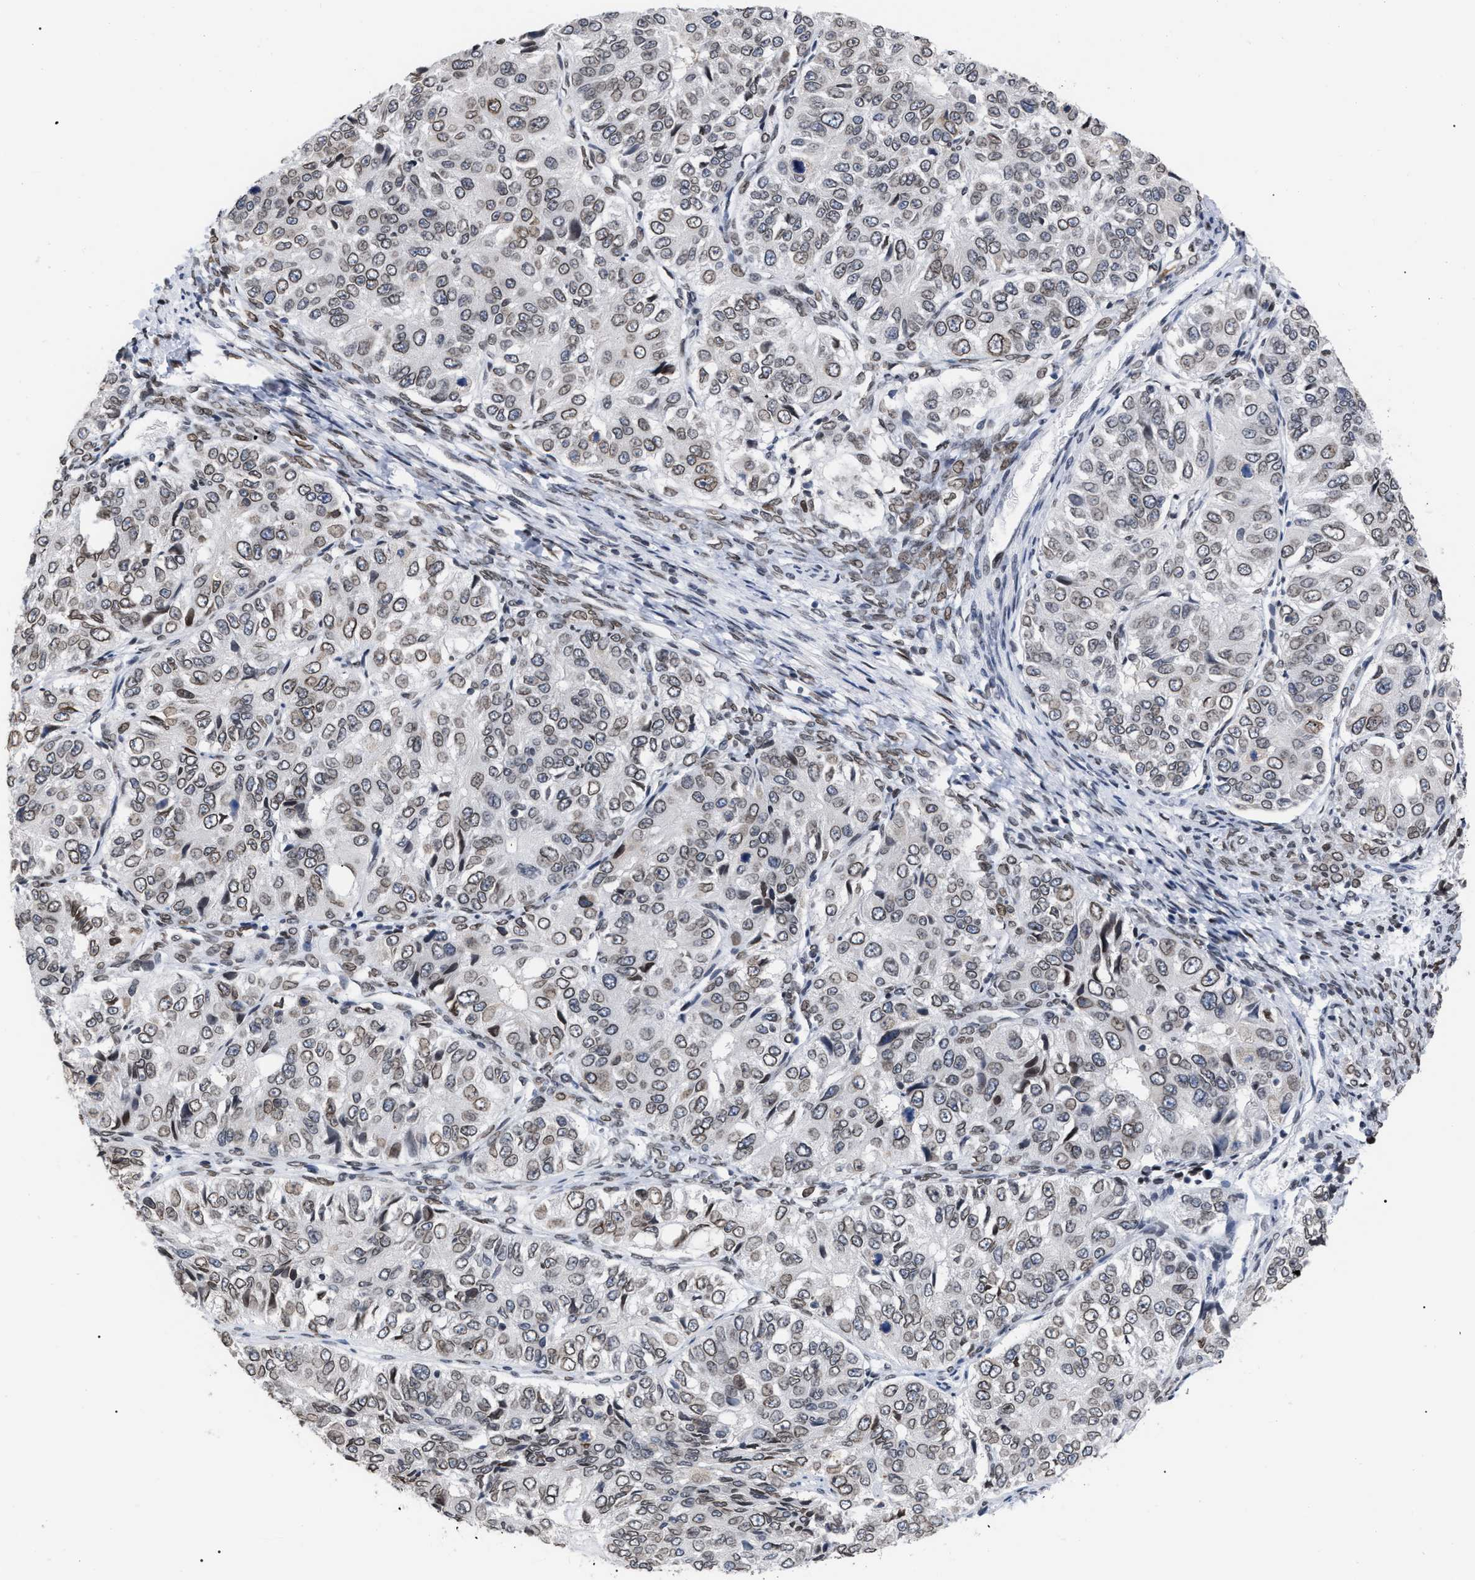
{"staining": {"intensity": "moderate", "quantity": "25%-75%", "location": "cytoplasmic/membranous,nuclear"}, "tissue": "ovarian cancer", "cell_type": "Tumor cells", "image_type": "cancer", "snomed": [{"axis": "morphology", "description": "Carcinoma, endometroid"}, {"axis": "topography", "description": "Ovary"}], "caption": "Tumor cells display moderate cytoplasmic/membranous and nuclear staining in approximately 25%-75% of cells in endometroid carcinoma (ovarian).", "gene": "TPR", "patient": {"sex": "female", "age": 51}}